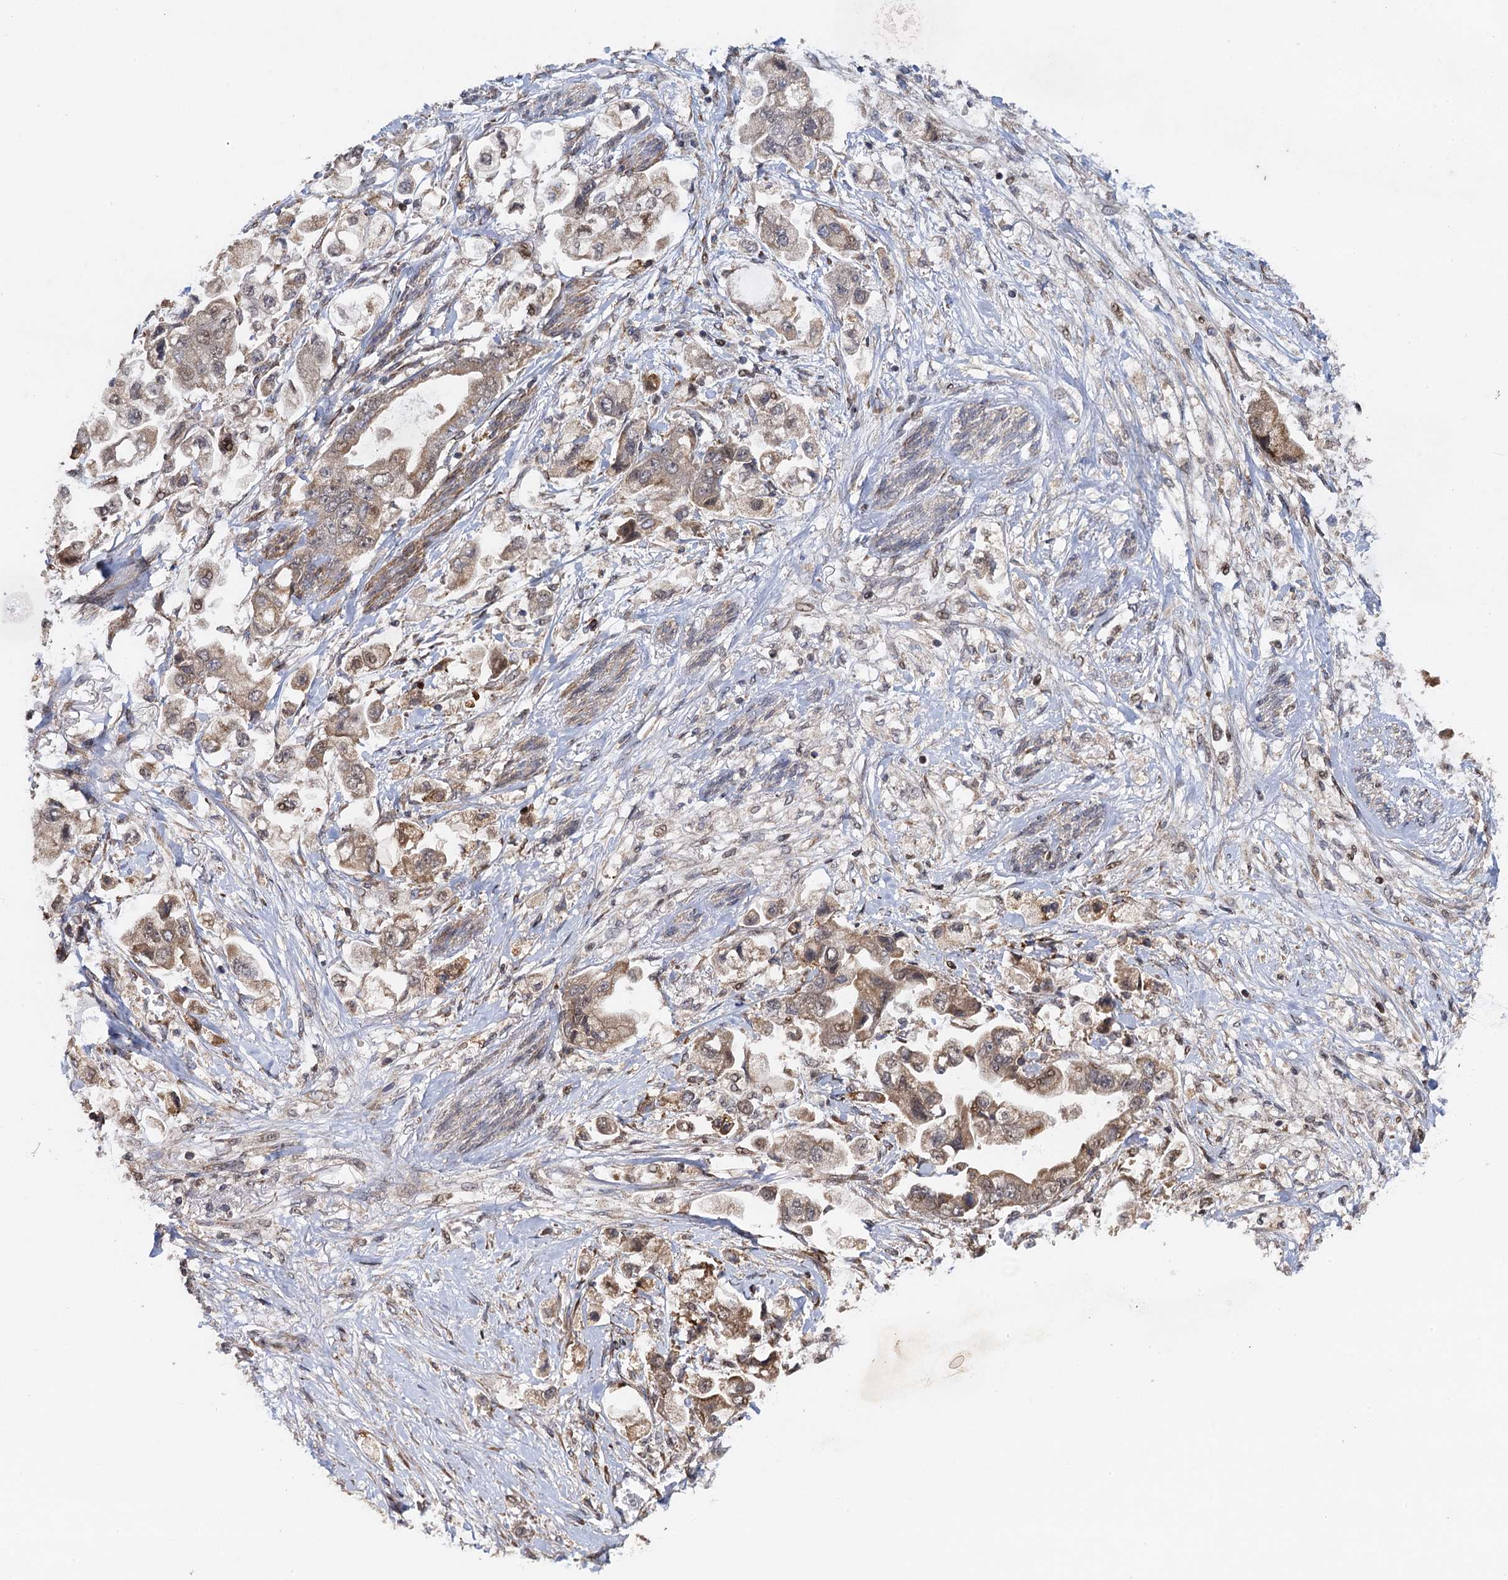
{"staining": {"intensity": "moderate", "quantity": "25%-75%", "location": "cytoplasmic/membranous"}, "tissue": "stomach cancer", "cell_type": "Tumor cells", "image_type": "cancer", "snomed": [{"axis": "morphology", "description": "Adenocarcinoma, NOS"}, {"axis": "topography", "description": "Stomach"}], "caption": "Protein staining displays moderate cytoplasmic/membranous expression in approximately 25%-75% of tumor cells in stomach cancer (adenocarcinoma).", "gene": "HAUS1", "patient": {"sex": "male", "age": 62}}